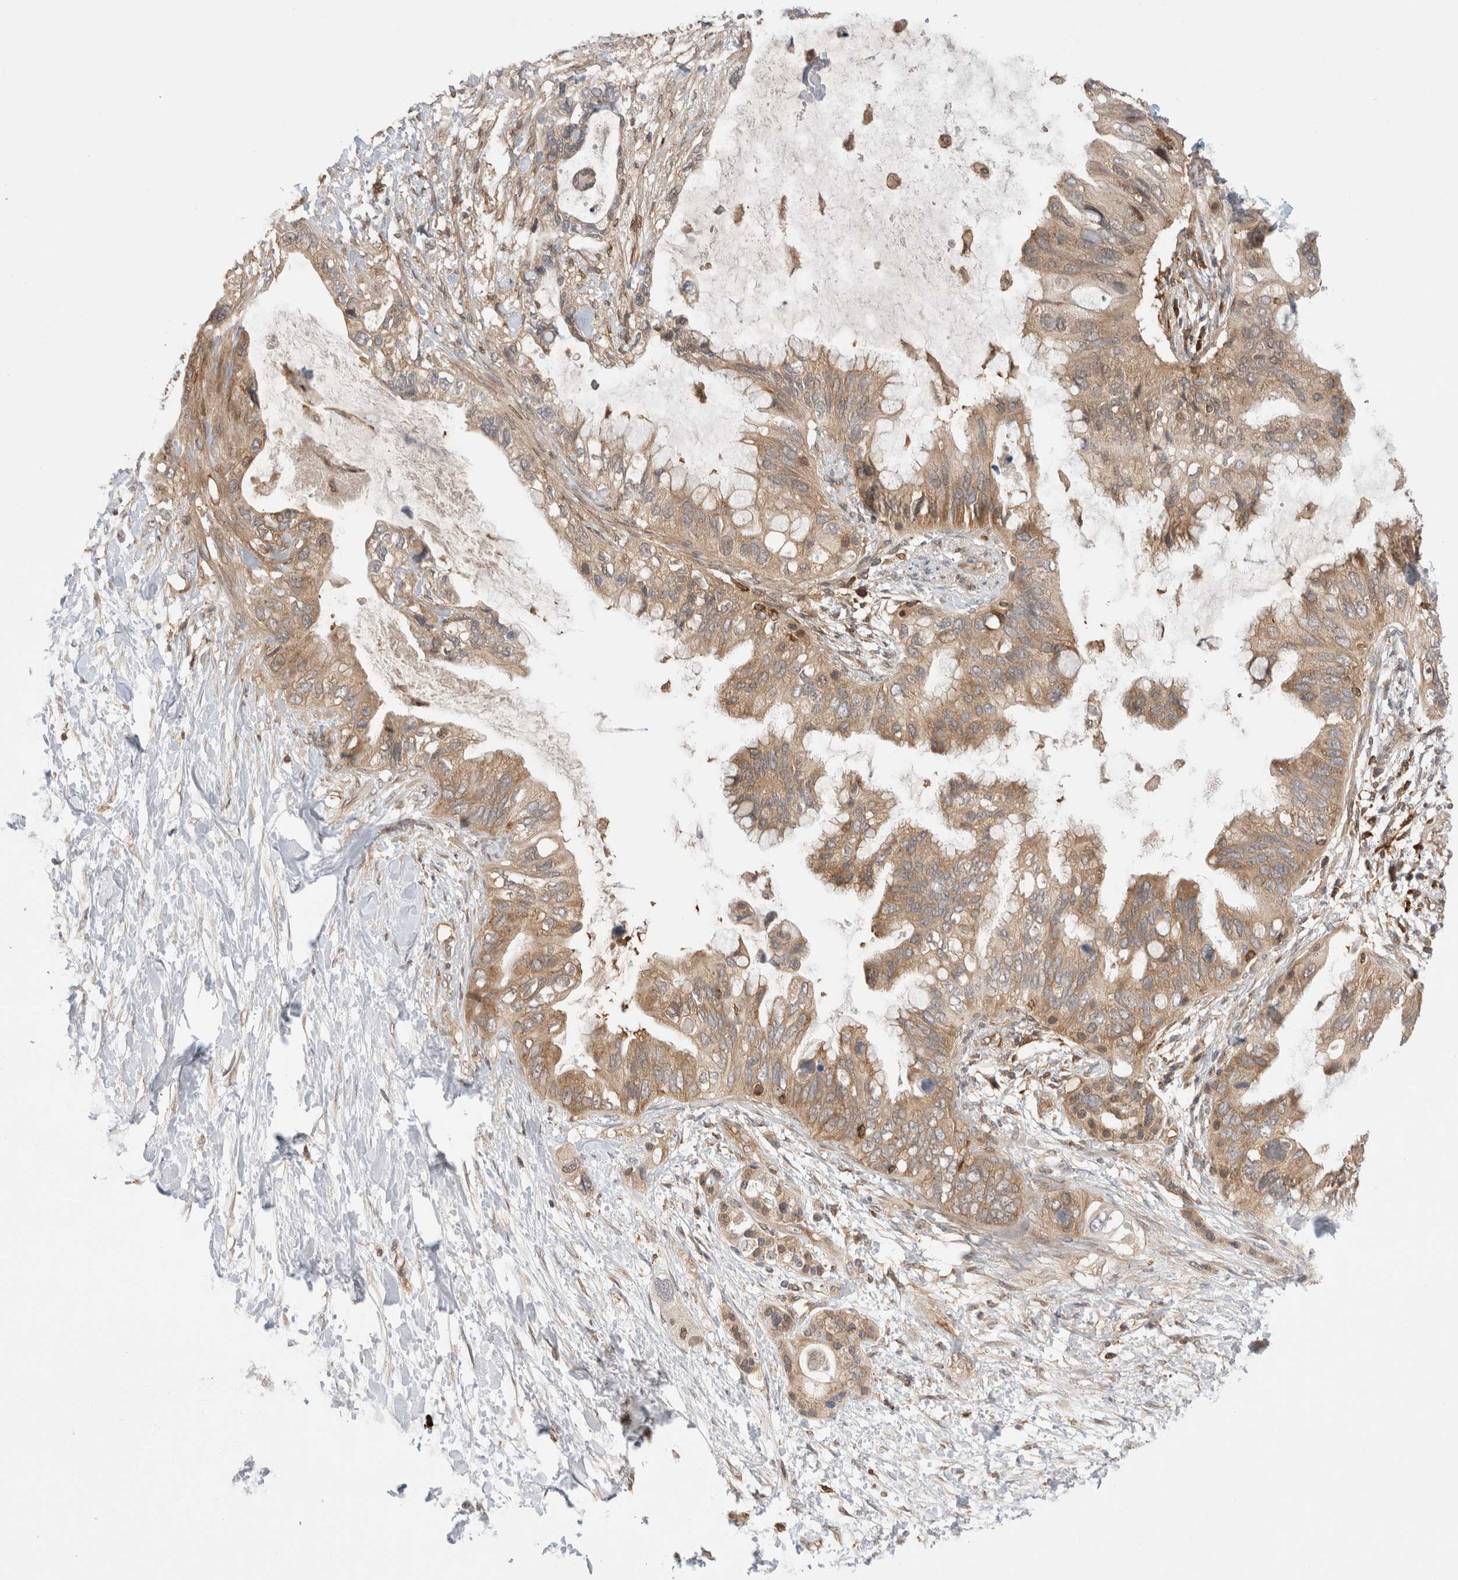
{"staining": {"intensity": "moderate", "quantity": ">75%", "location": "cytoplasmic/membranous"}, "tissue": "pancreatic cancer", "cell_type": "Tumor cells", "image_type": "cancer", "snomed": [{"axis": "morphology", "description": "Adenocarcinoma, NOS"}, {"axis": "topography", "description": "Pancreas"}], "caption": "Immunohistochemistry of pancreatic adenocarcinoma reveals medium levels of moderate cytoplasmic/membranous expression in about >75% of tumor cells.", "gene": "NFKB1", "patient": {"sex": "female", "age": 56}}